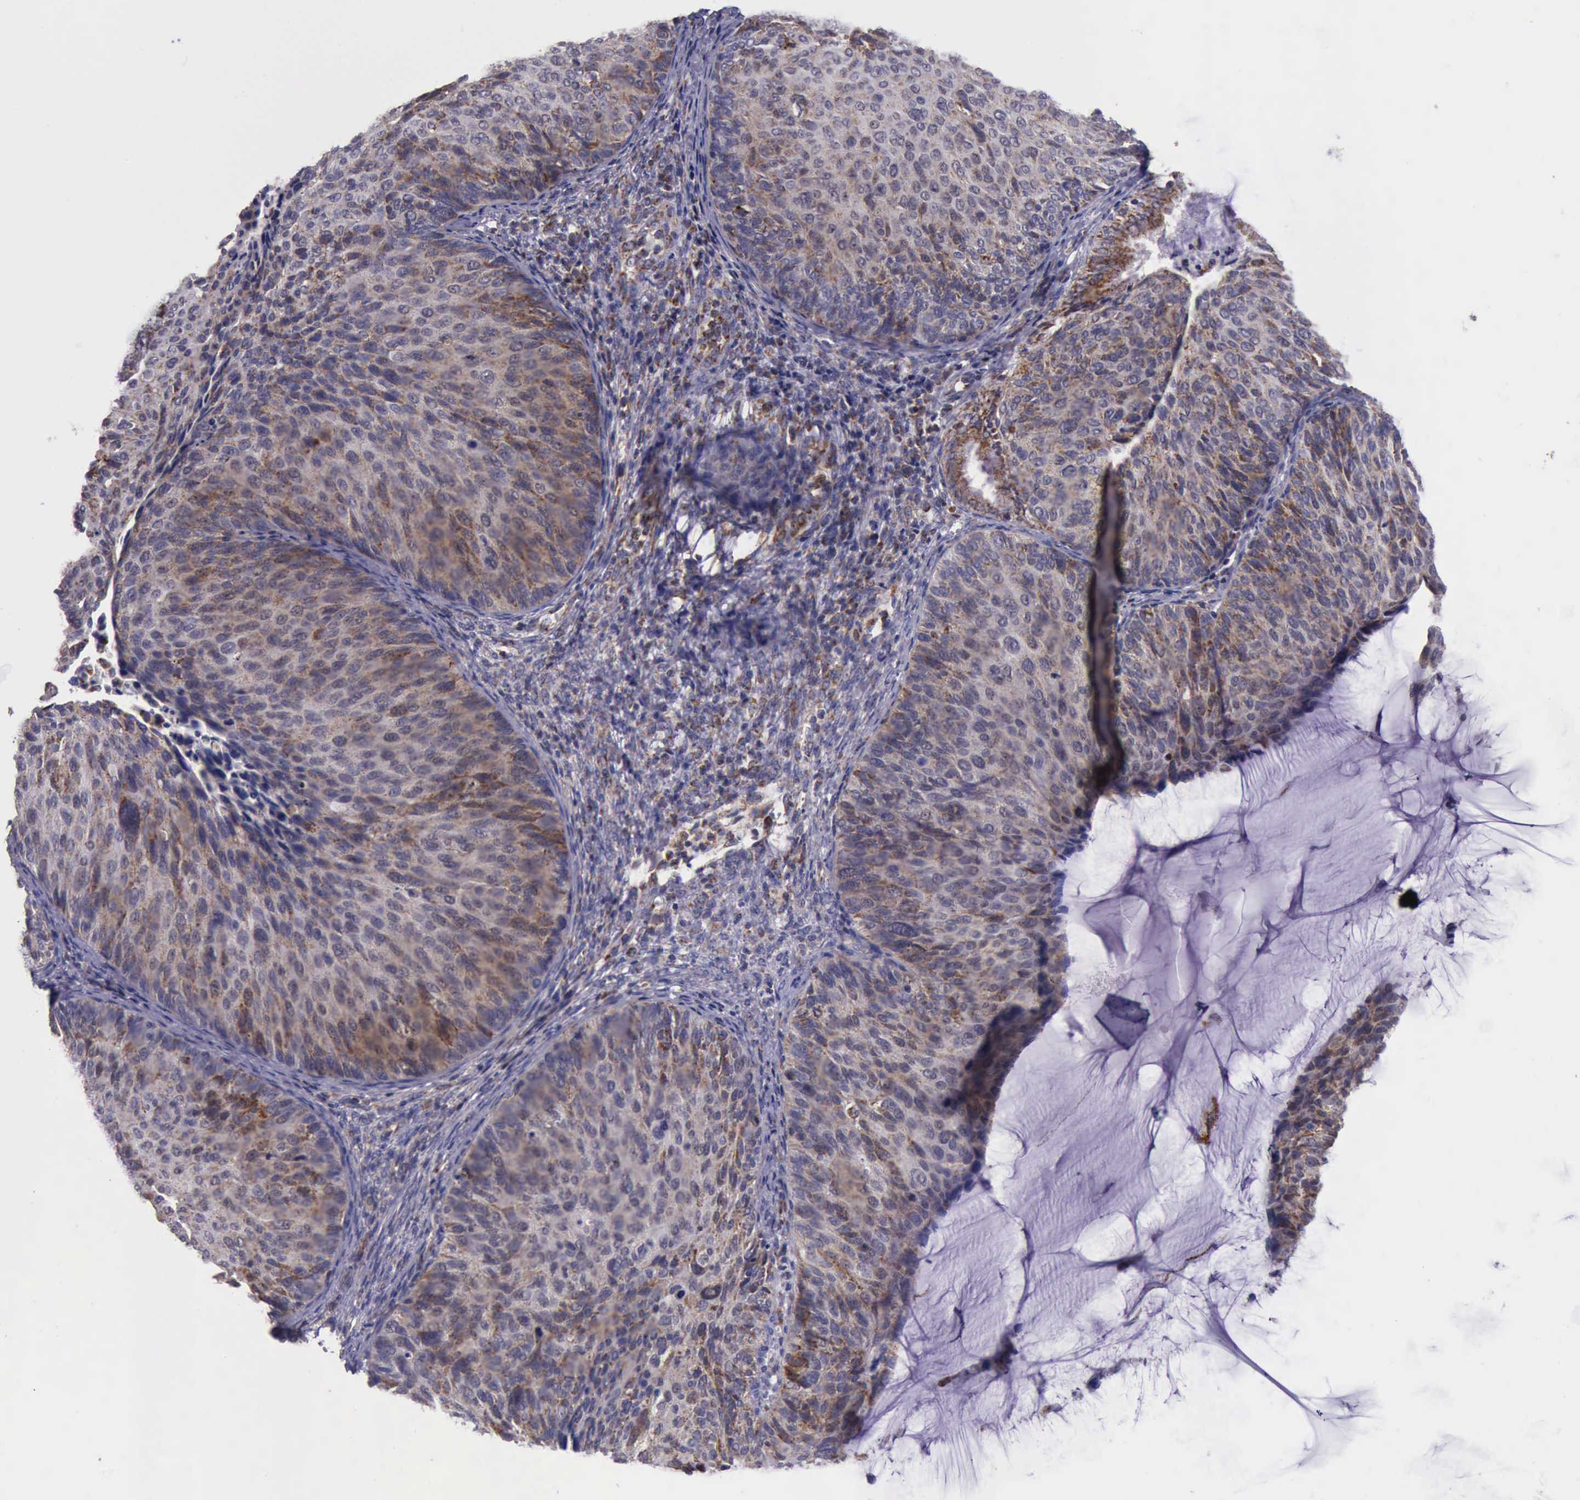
{"staining": {"intensity": "weak", "quantity": ">75%", "location": "cytoplasmic/membranous"}, "tissue": "cervical cancer", "cell_type": "Tumor cells", "image_type": "cancer", "snomed": [{"axis": "morphology", "description": "Squamous cell carcinoma, NOS"}, {"axis": "topography", "description": "Cervix"}], "caption": "Cervical cancer (squamous cell carcinoma) stained with a brown dye reveals weak cytoplasmic/membranous positive expression in approximately >75% of tumor cells.", "gene": "TXN2", "patient": {"sex": "female", "age": 36}}